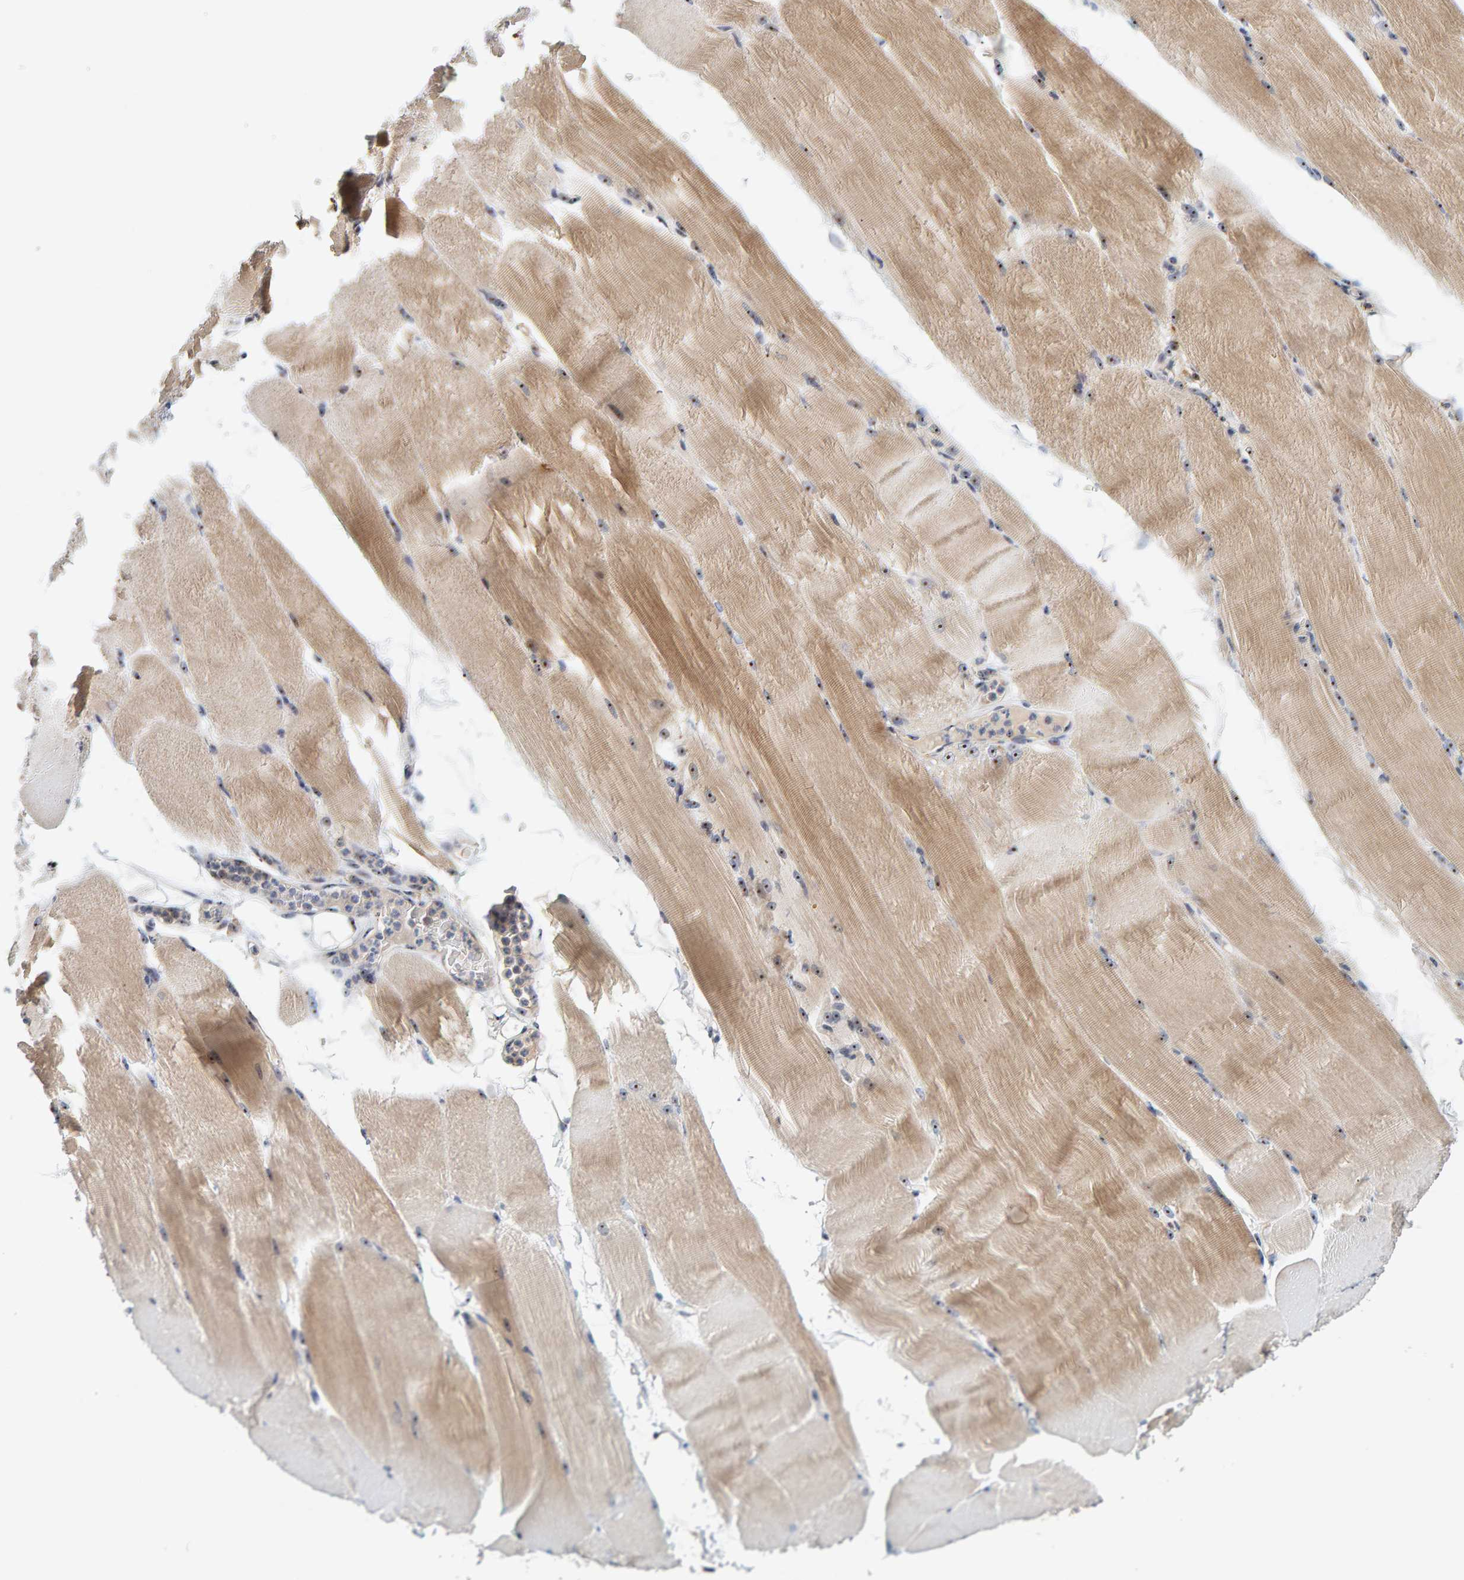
{"staining": {"intensity": "moderate", "quantity": ">75%", "location": "cytoplasmic/membranous,nuclear"}, "tissue": "skeletal muscle", "cell_type": "Myocytes", "image_type": "normal", "snomed": [{"axis": "morphology", "description": "Normal tissue, NOS"}, {"axis": "topography", "description": "Skeletal muscle"}, {"axis": "topography", "description": "Parathyroid gland"}], "caption": "A high-resolution micrograph shows IHC staining of benign skeletal muscle, which shows moderate cytoplasmic/membranous,nuclear staining in about >75% of myocytes.", "gene": "NOL11", "patient": {"sex": "female", "age": 37}}